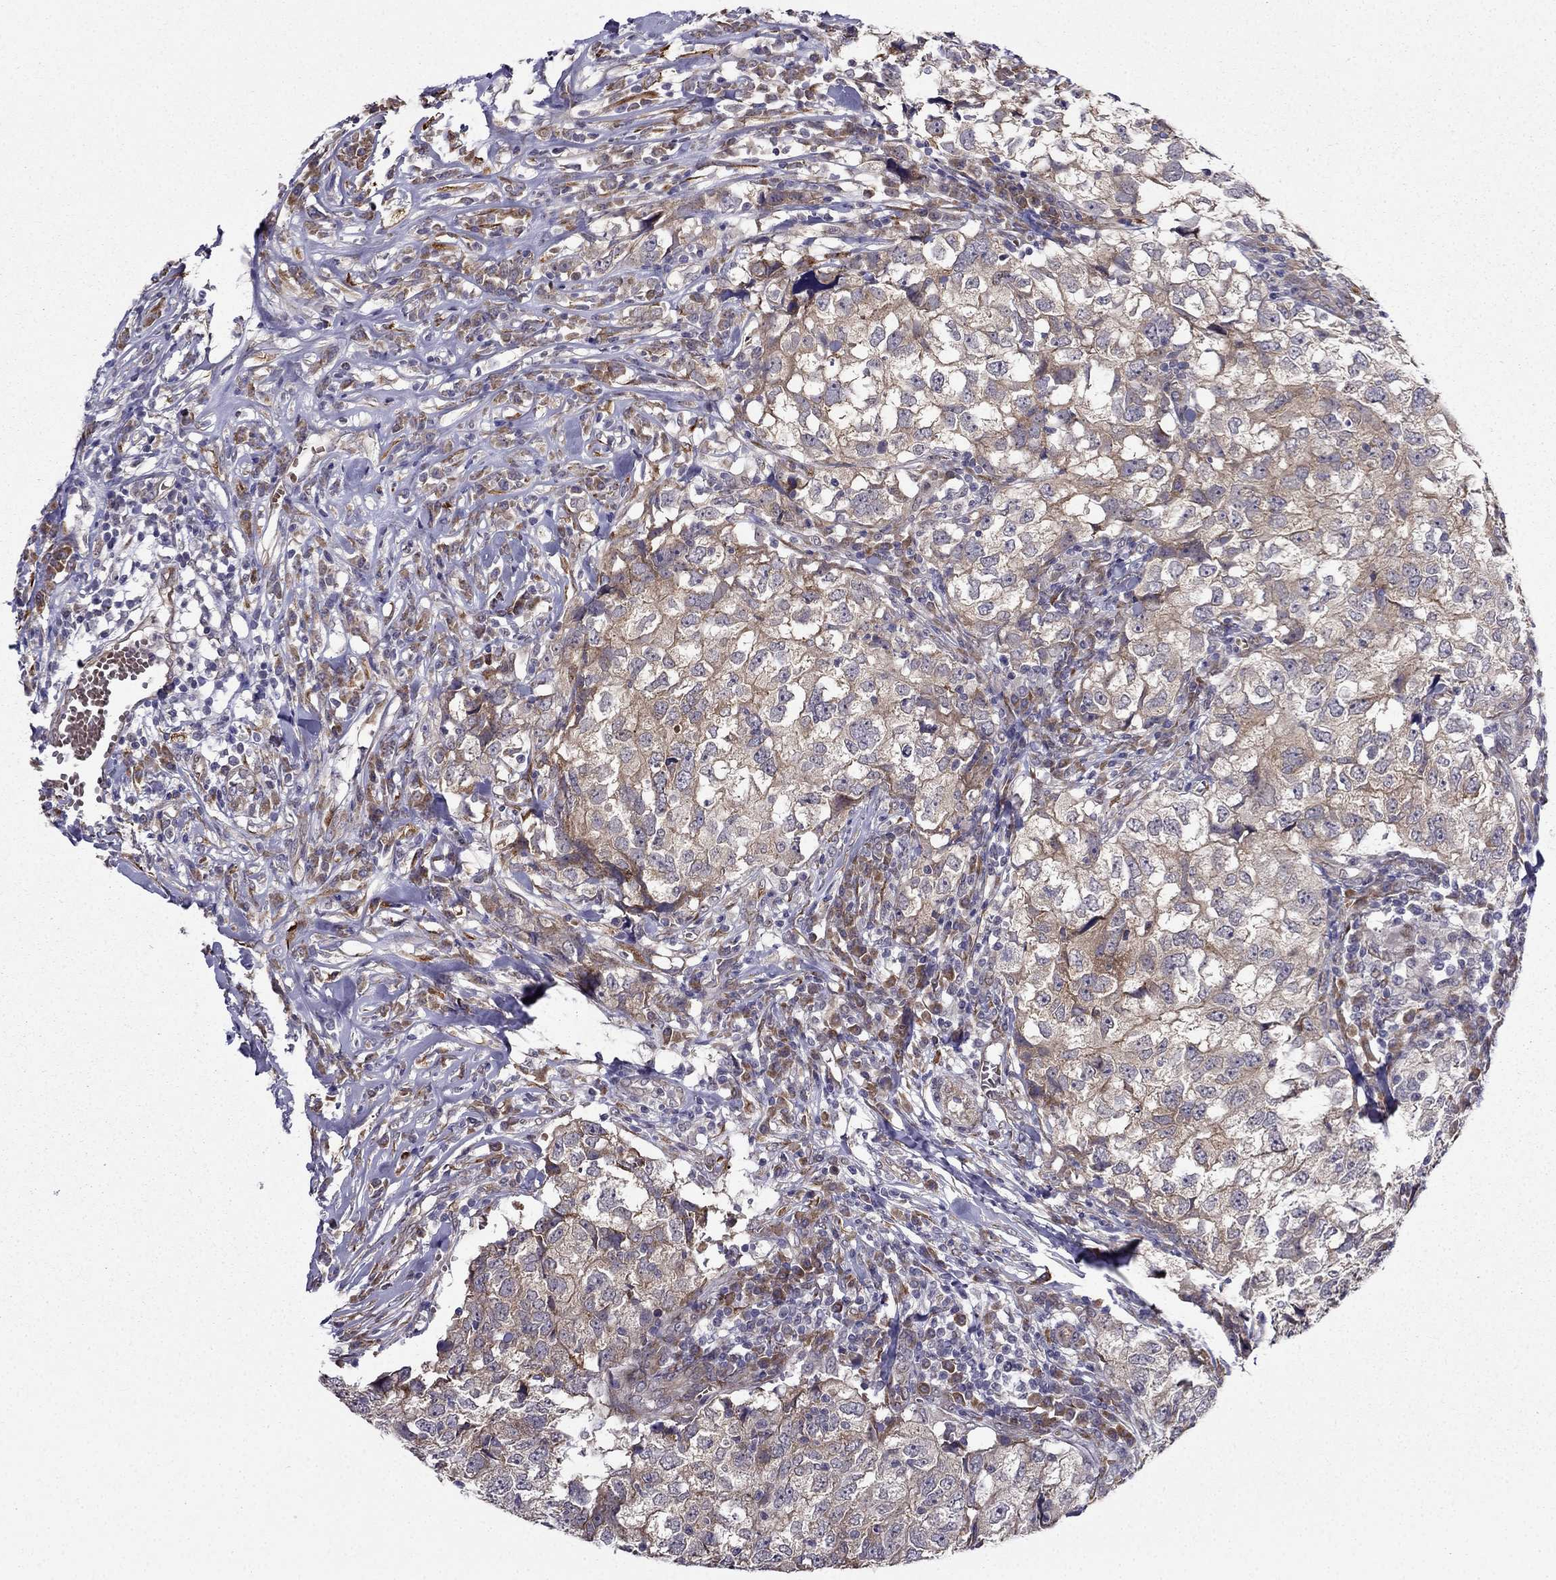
{"staining": {"intensity": "weak", "quantity": ">75%", "location": "cytoplasmic/membranous"}, "tissue": "breast cancer", "cell_type": "Tumor cells", "image_type": "cancer", "snomed": [{"axis": "morphology", "description": "Duct carcinoma"}, {"axis": "topography", "description": "Breast"}], "caption": "Breast cancer (intraductal carcinoma) stained with immunohistochemistry demonstrates weak cytoplasmic/membranous staining in about >75% of tumor cells.", "gene": "ARHGEF28", "patient": {"sex": "female", "age": 30}}